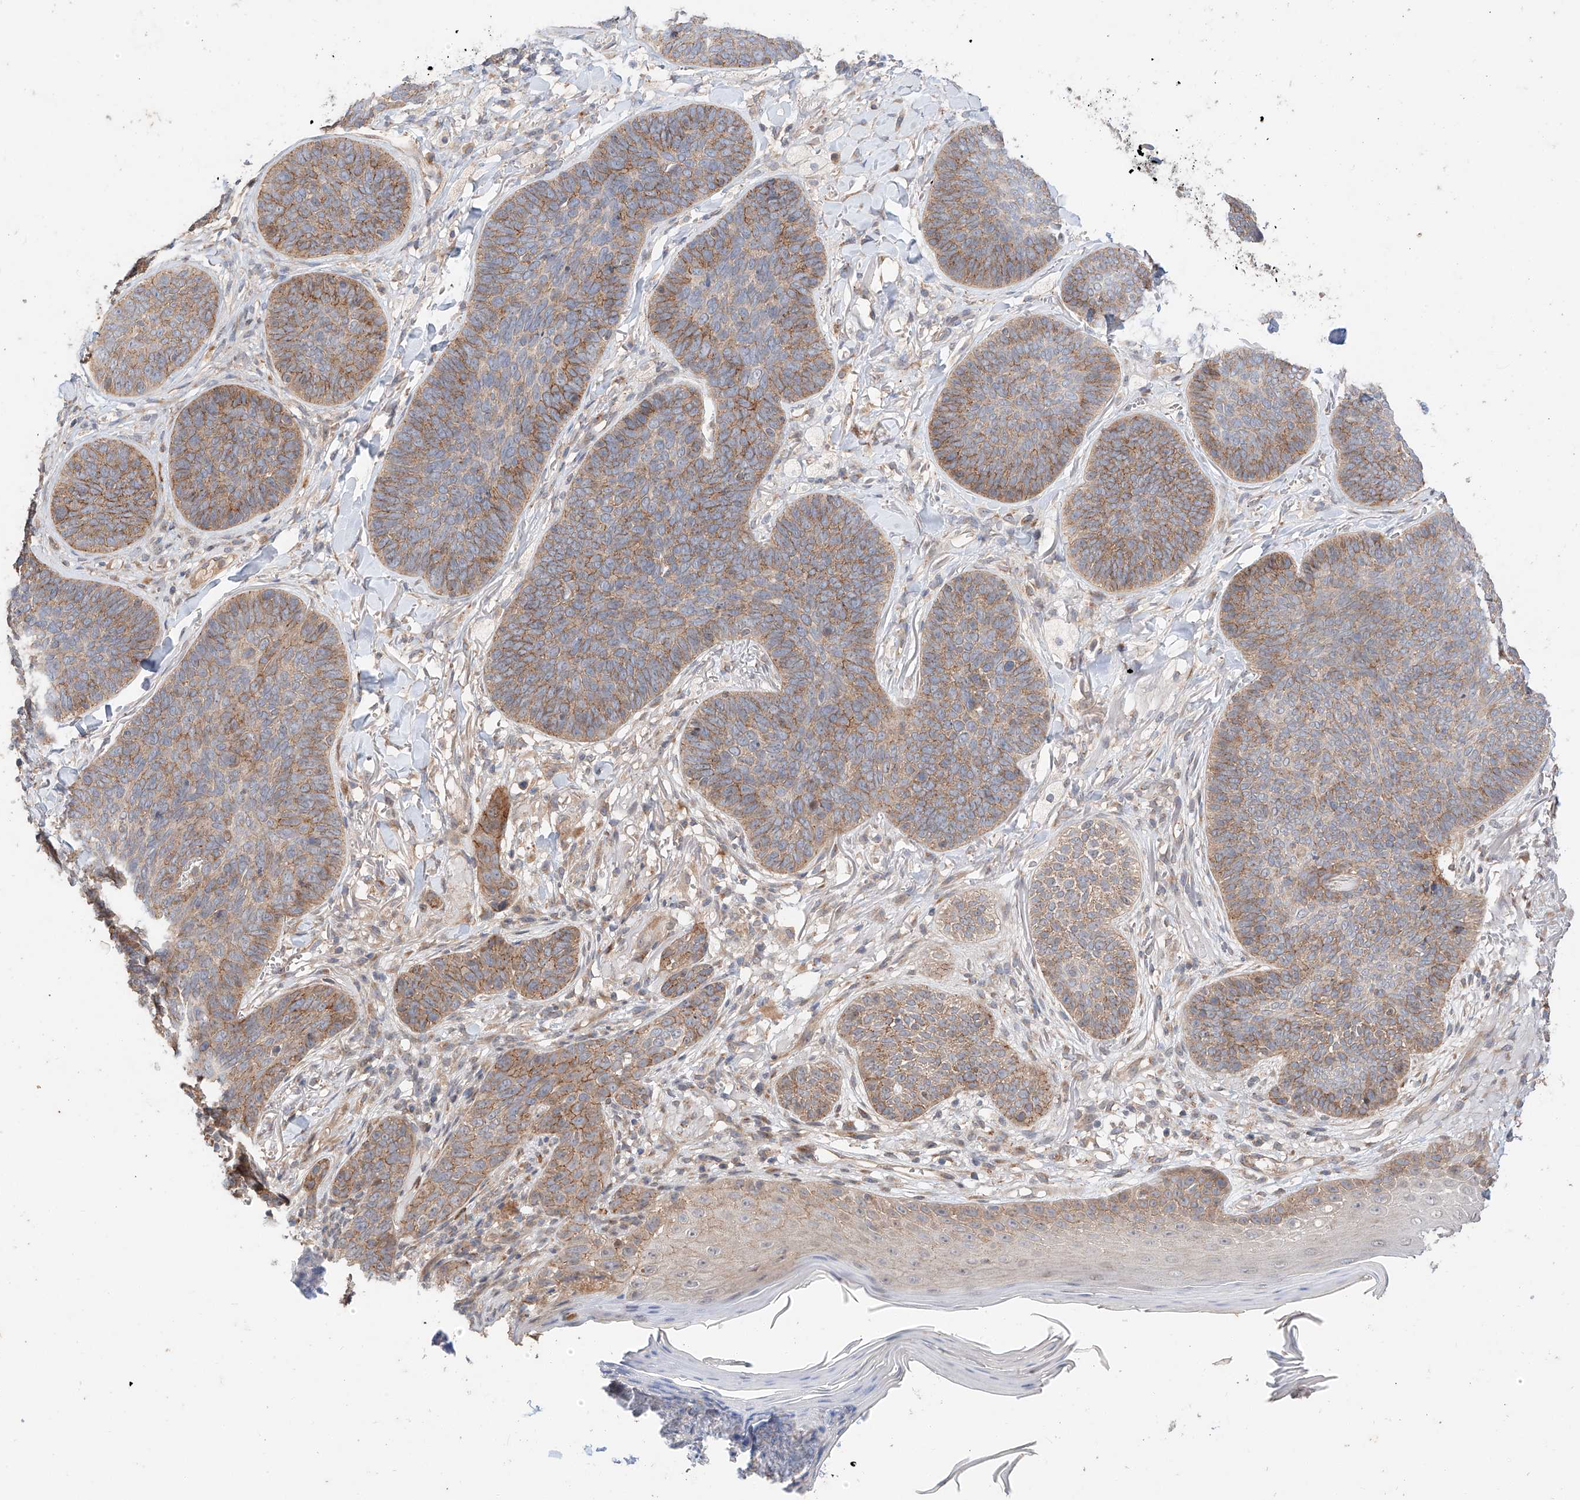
{"staining": {"intensity": "moderate", "quantity": ">75%", "location": "cytoplasmic/membranous"}, "tissue": "skin cancer", "cell_type": "Tumor cells", "image_type": "cancer", "snomed": [{"axis": "morphology", "description": "Basal cell carcinoma"}, {"axis": "topography", "description": "Skin"}], "caption": "Immunohistochemistry histopathology image of human skin basal cell carcinoma stained for a protein (brown), which exhibits medium levels of moderate cytoplasmic/membranous positivity in about >75% of tumor cells.", "gene": "XPNPEP1", "patient": {"sex": "male", "age": 85}}